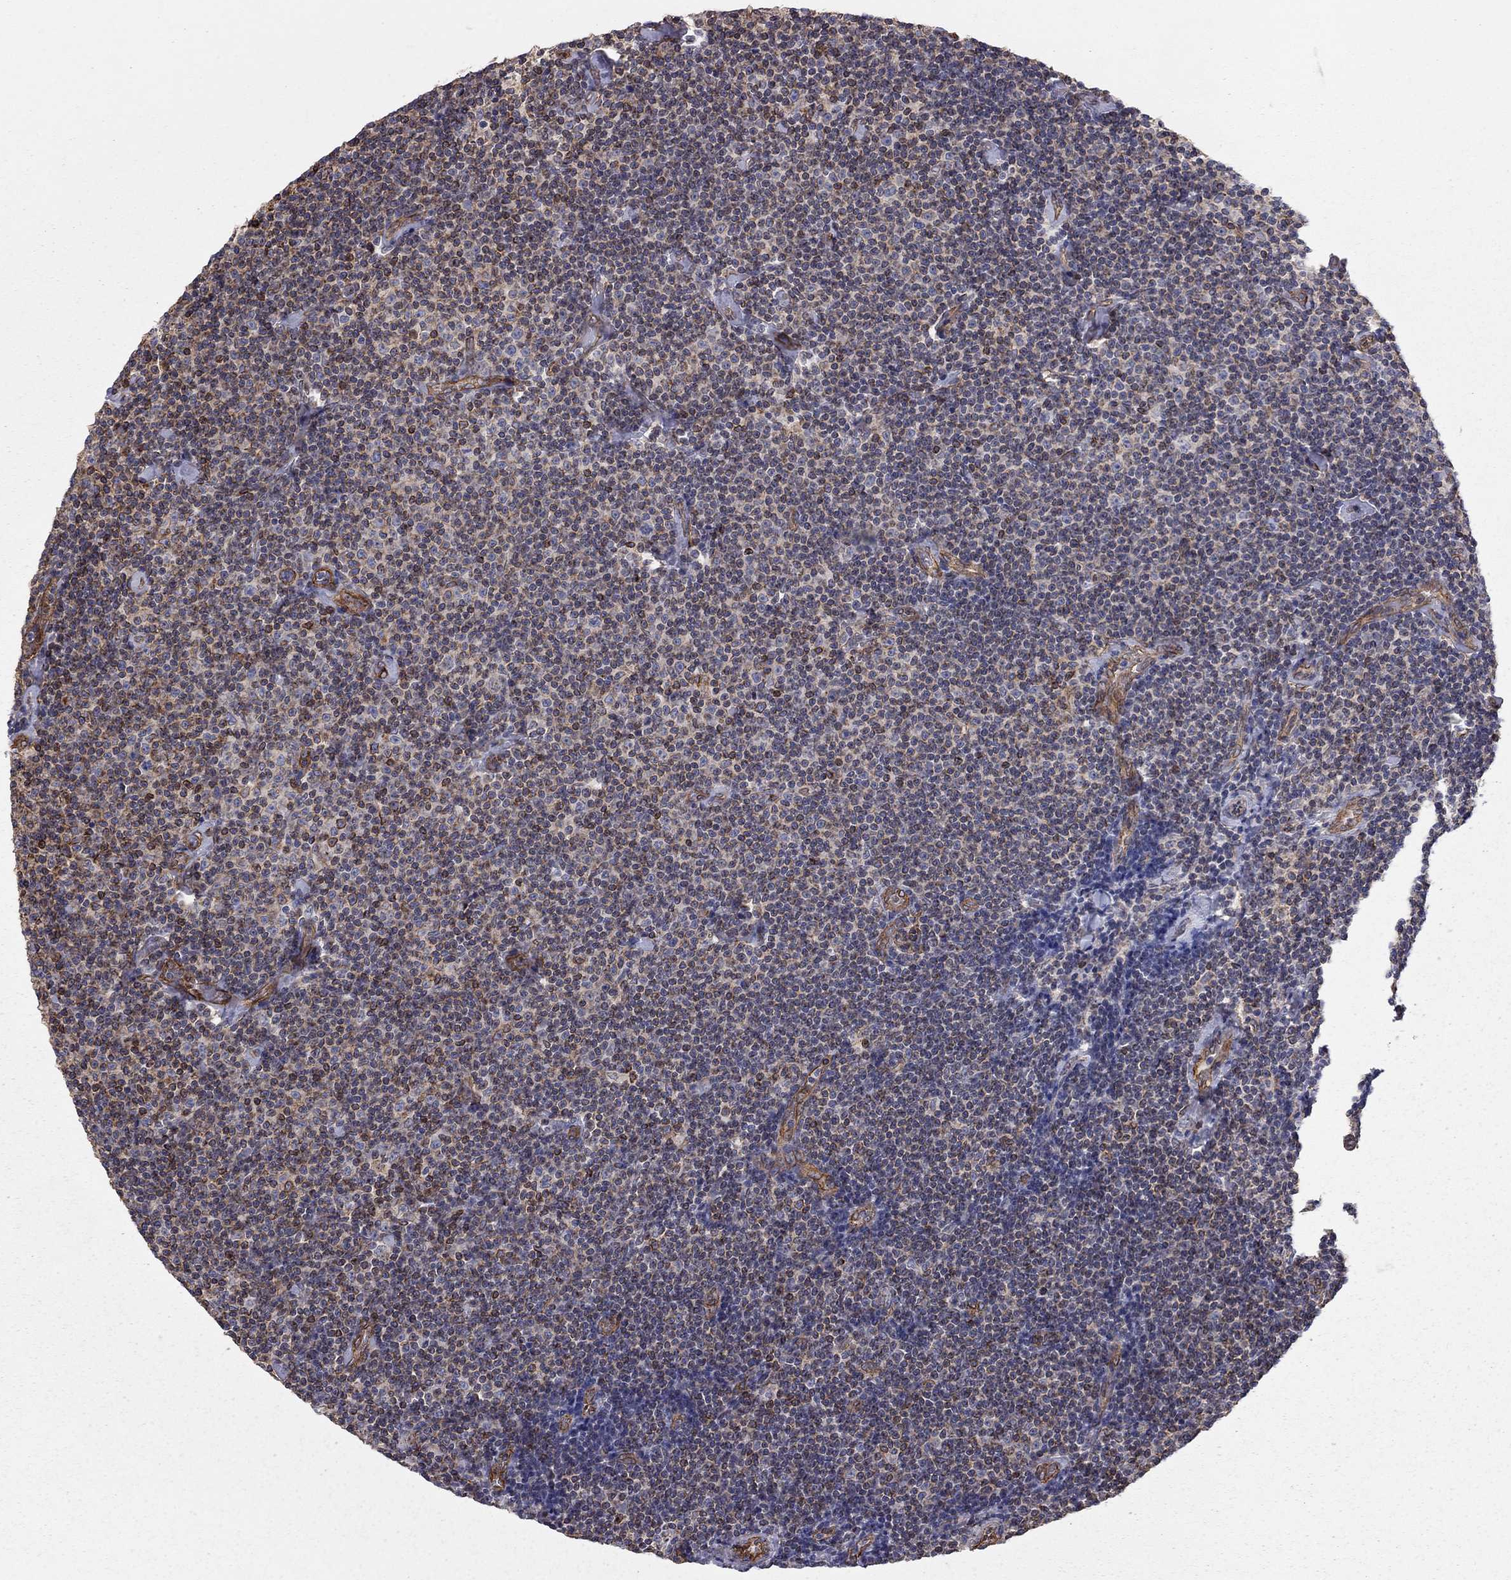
{"staining": {"intensity": "negative", "quantity": "none", "location": "none"}, "tissue": "lymphoma", "cell_type": "Tumor cells", "image_type": "cancer", "snomed": [{"axis": "morphology", "description": "Malignant lymphoma, non-Hodgkin's type, Low grade"}, {"axis": "topography", "description": "Lymph node"}], "caption": "Micrograph shows no significant protein staining in tumor cells of malignant lymphoma, non-Hodgkin's type (low-grade). (IHC, brightfield microscopy, high magnification).", "gene": "BICDL2", "patient": {"sex": "male", "age": 81}}